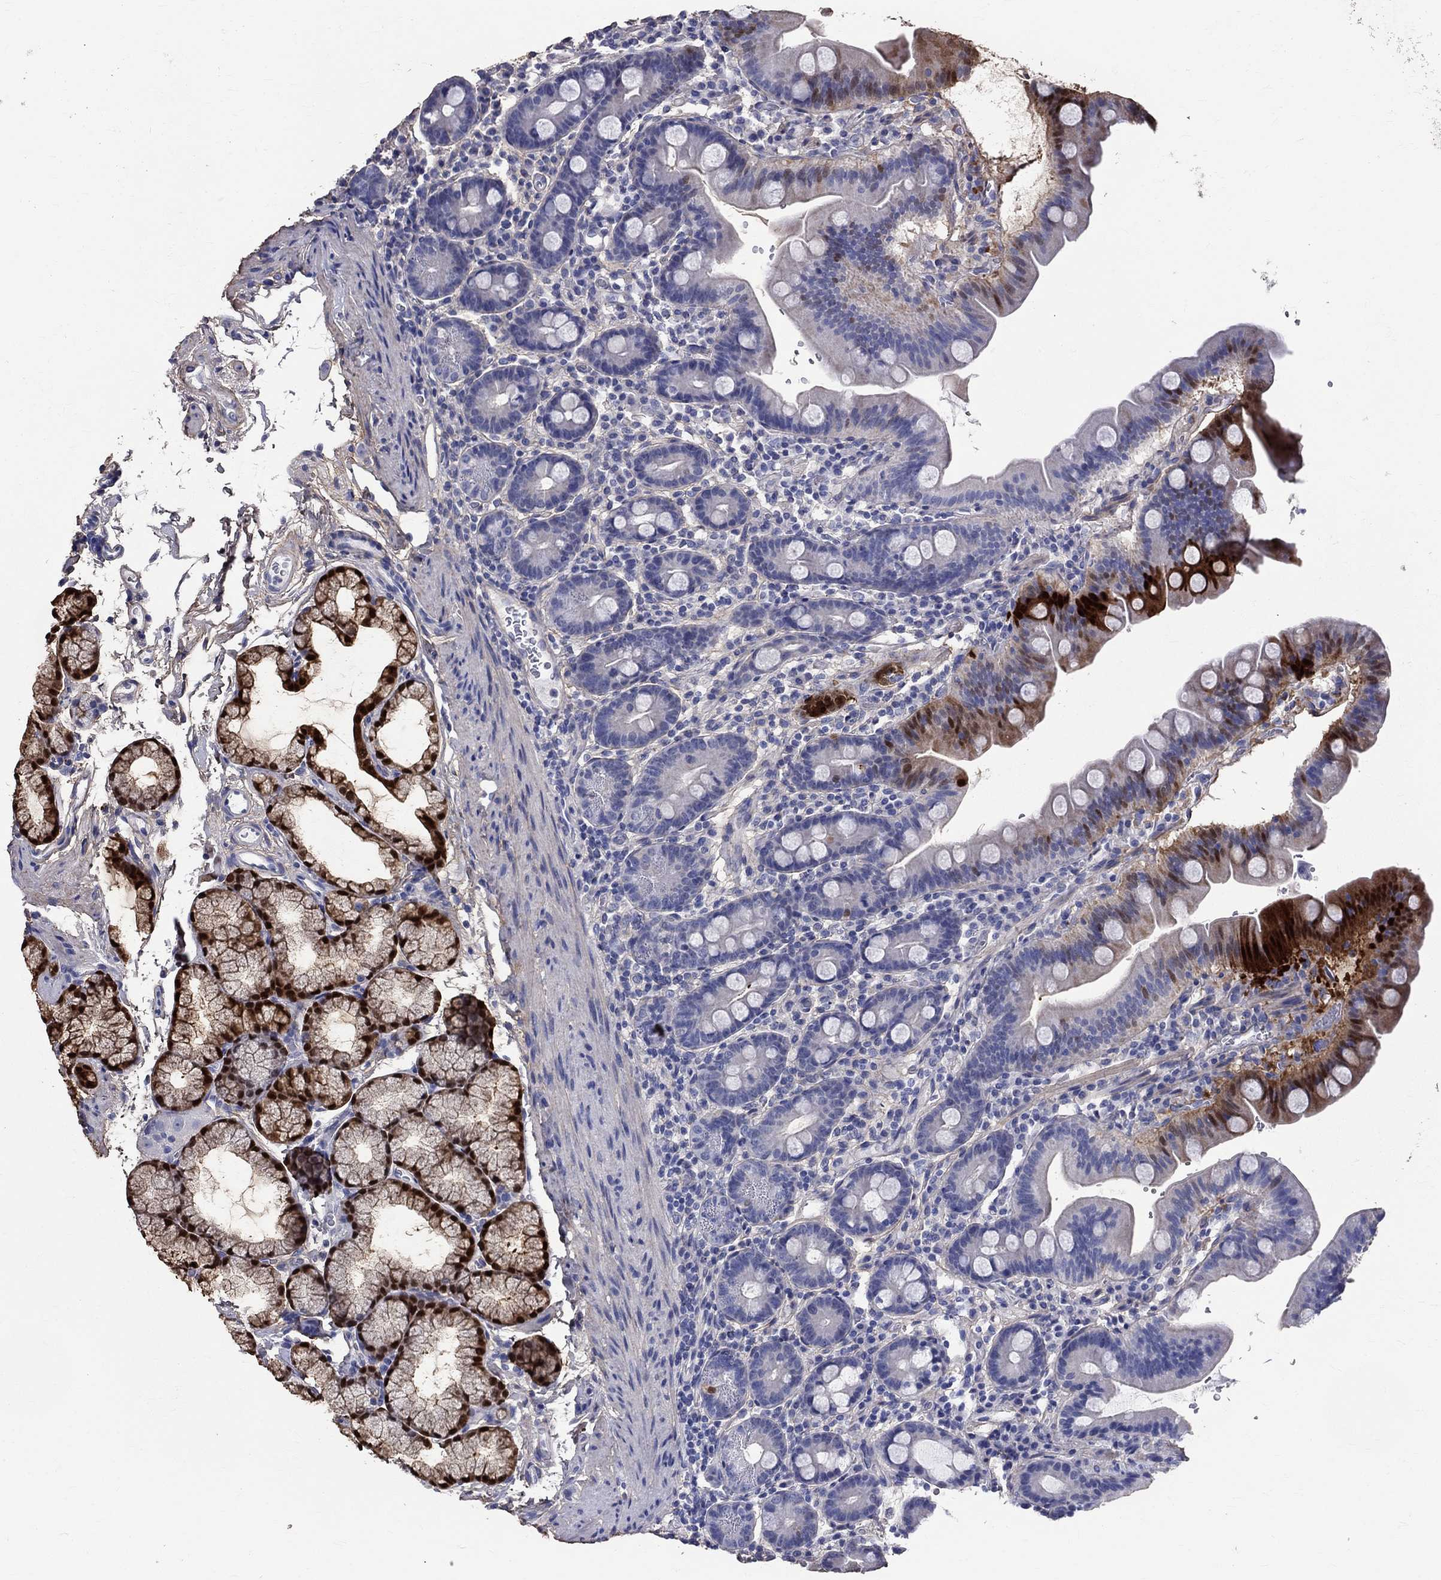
{"staining": {"intensity": "strong", "quantity": "<25%", "location": "cytoplasmic/membranous,nuclear"}, "tissue": "duodenum", "cell_type": "Glandular cells", "image_type": "normal", "snomed": [{"axis": "morphology", "description": "Normal tissue, NOS"}, {"axis": "topography", "description": "Duodenum"}], "caption": "There is medium levels of strong cytoplasmic/membranous,nuclear expression in glandular cells of normal duodenum, as demonstrated by immunohistochemical staining (brown color).", "gene": "ANXA10", "patient": {"sex": "male", "age": 59}}